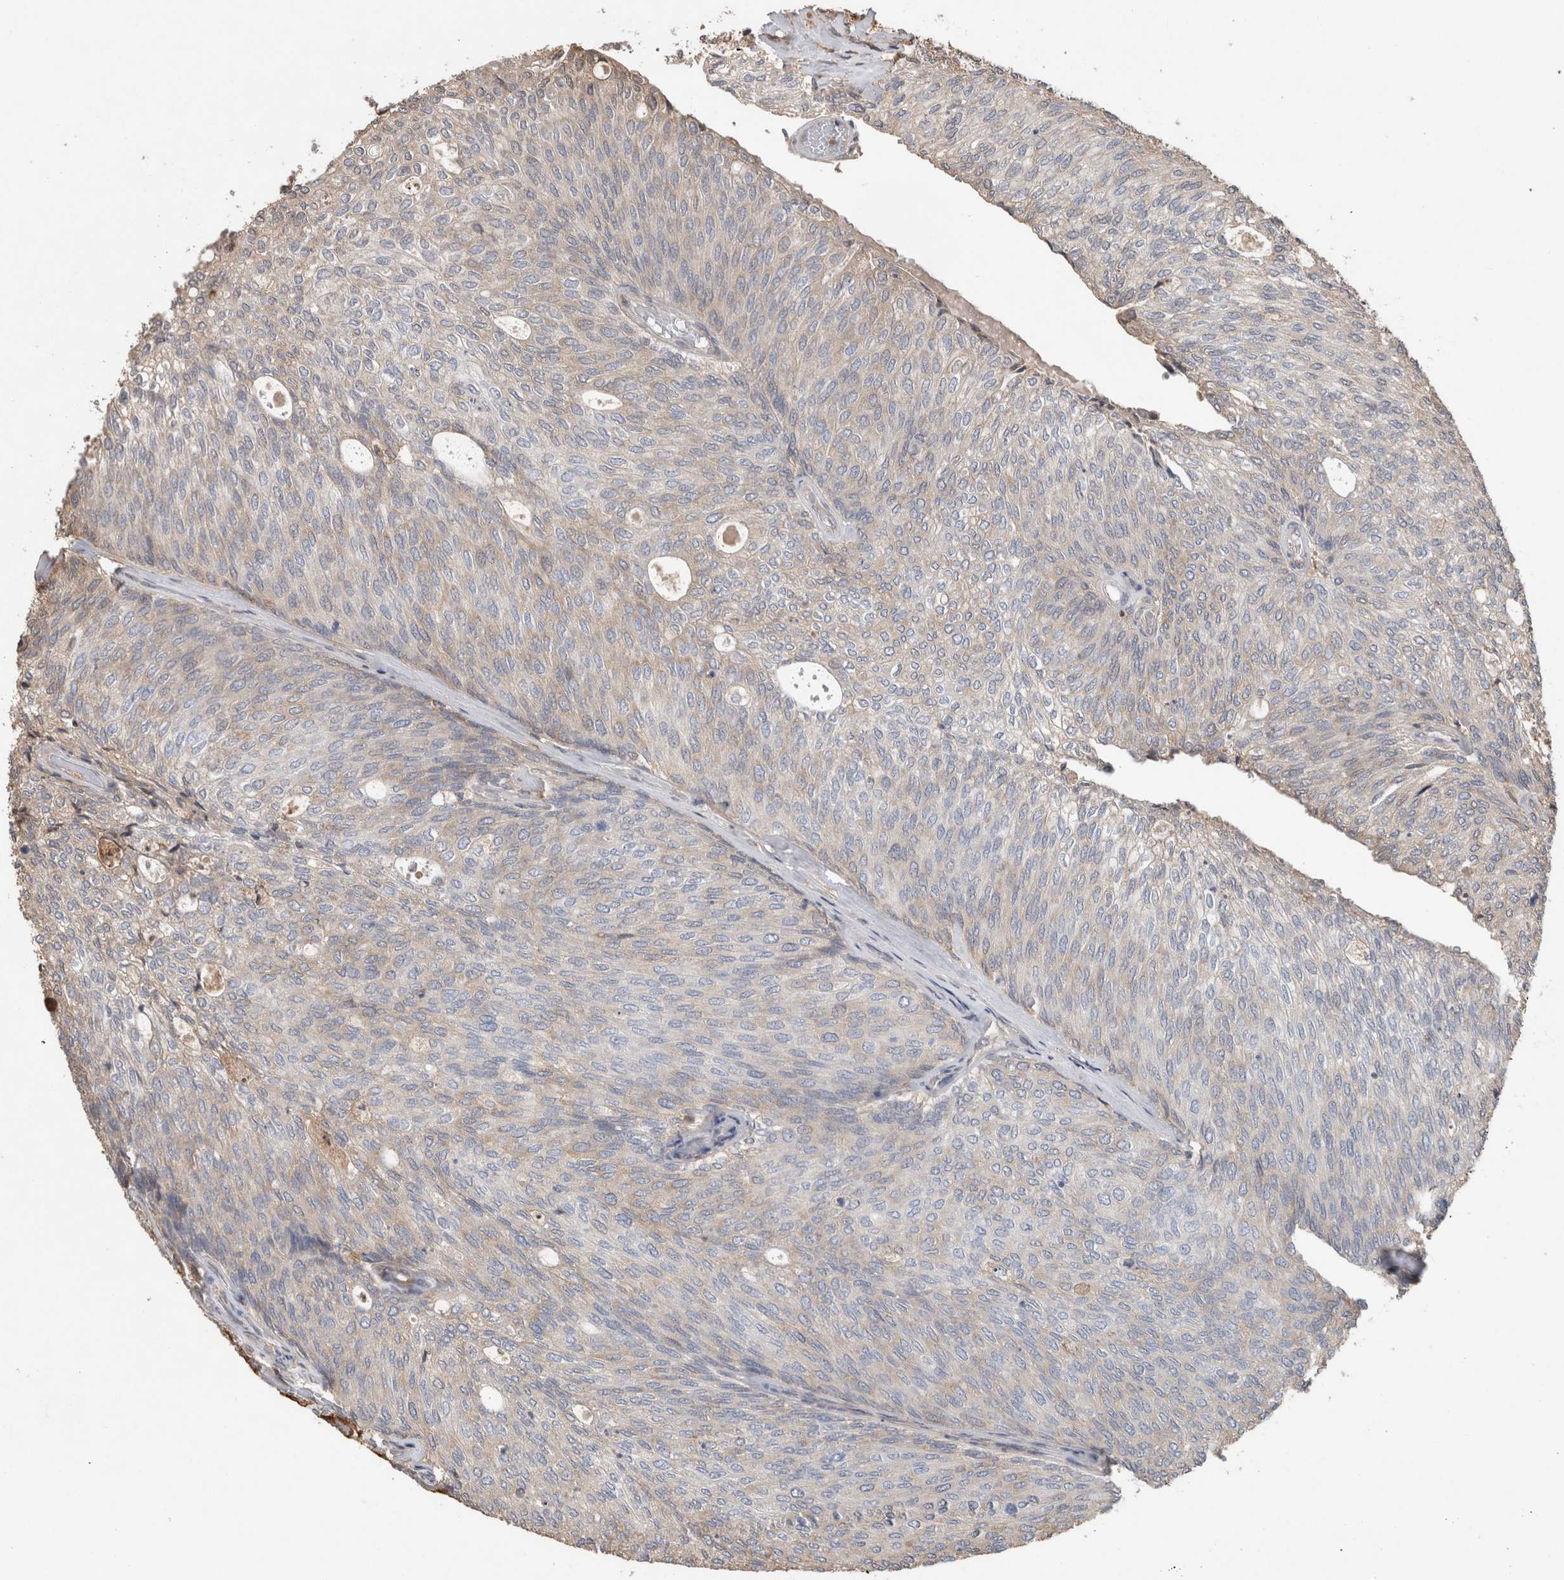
{"staining": {"intensity": "weak", "quantity": "<25%", "location": "cytoplasmic/membranous"}, "tissue": "urothelial cancer", "cell_type": "Tumor cells", "image_type": "cancer", "snomed": [{"axis": "morphology", "description": "Urothelial carcinoma, Low grade"}, {"axis": "topography", "description": "Urinary bladder"}], "caption": "Immunohistochemistry (IHC) of human low-grade urothelial carcinoma demonstrates no positivity in tumor cells.", "gene": "TRIM5", "patient": {"sex": "female", "age": 79}}